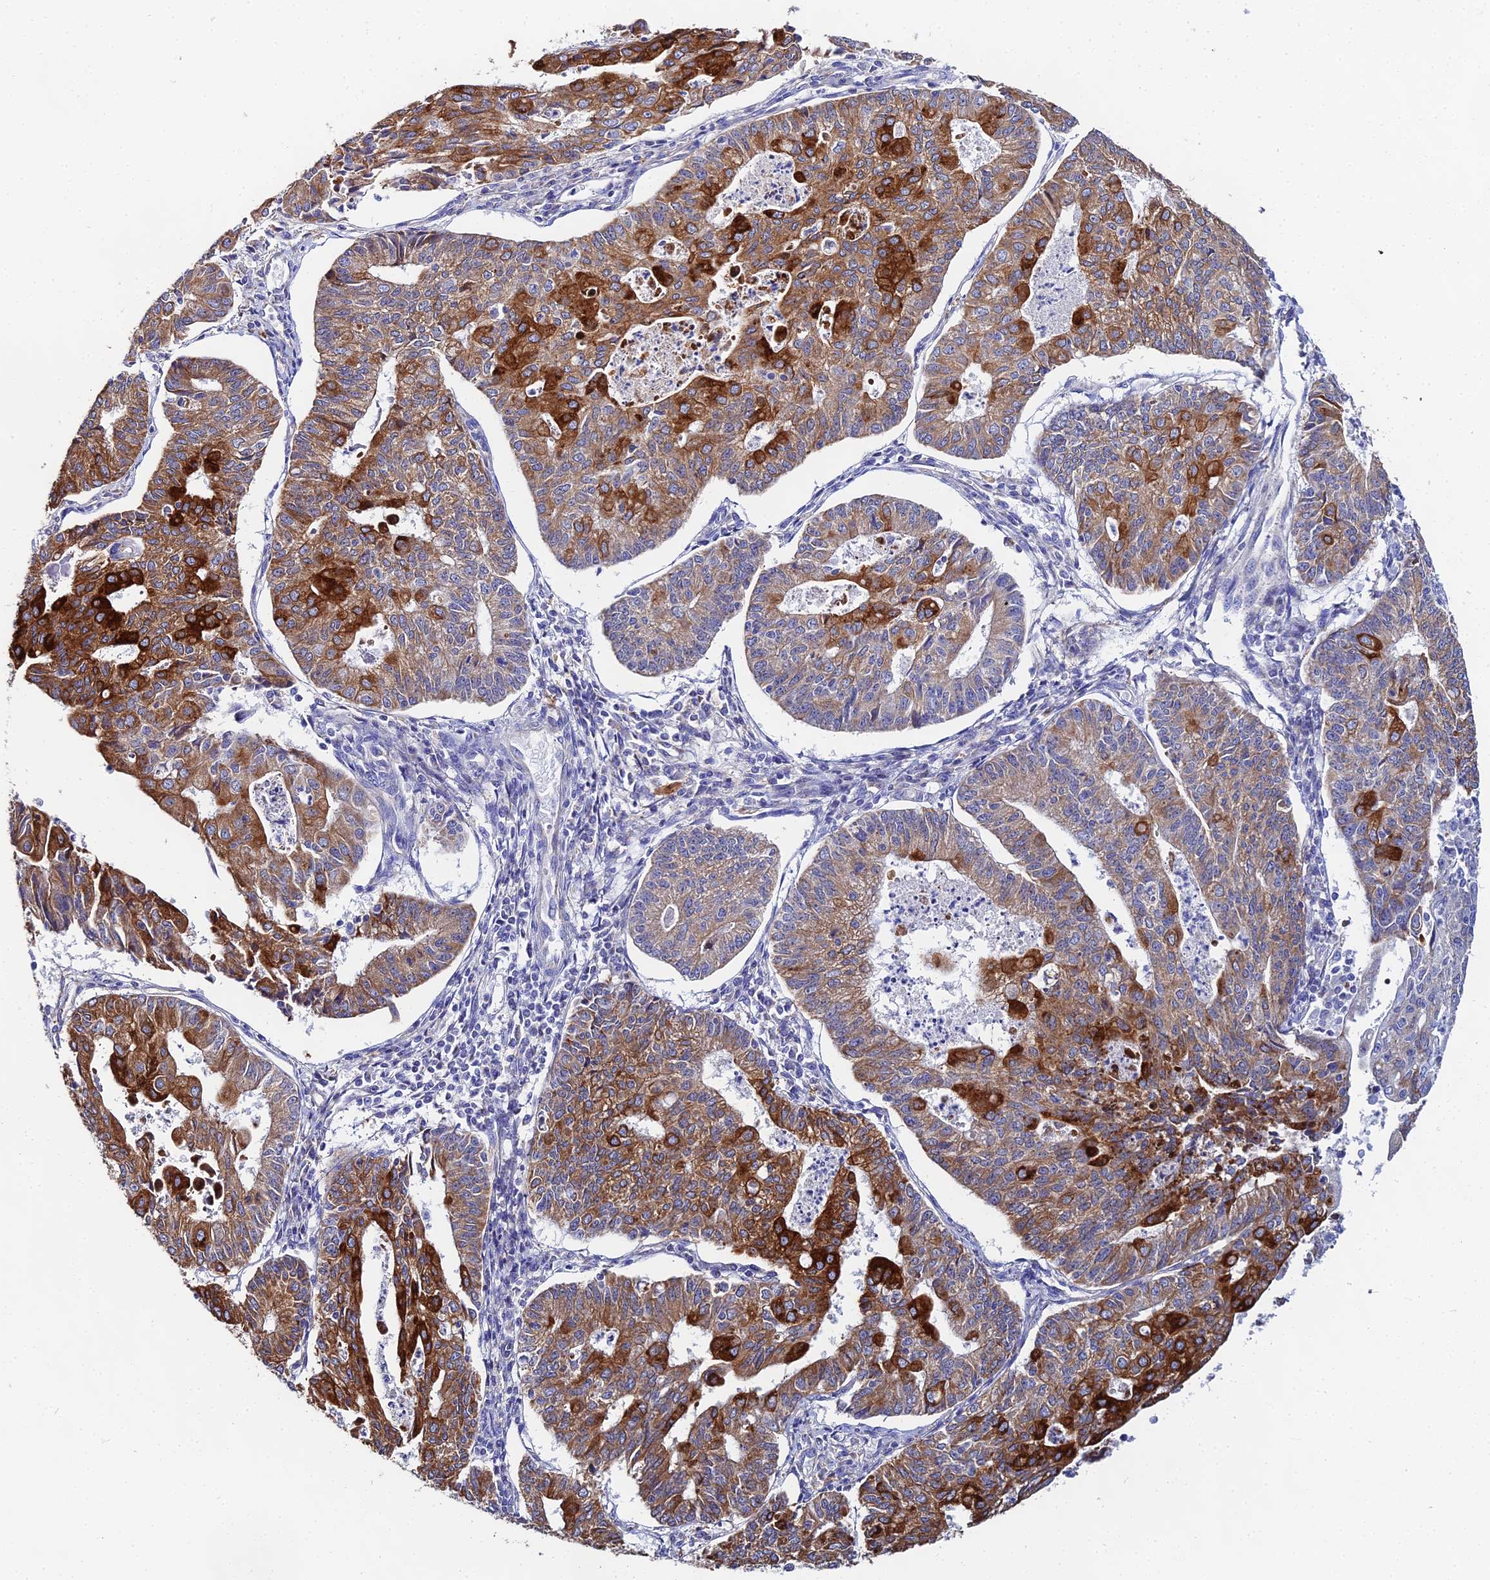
{"staining": {"intensity": "strong", "quantity": "25%-75%", "location": "cytoplasmic/membranous"}, "tissue": "endometrial cancer", "cell_type": "Tumor cells", "image_type": "cancer", "snomed": [{"axis": "morphology", "description": "Adenocarcinoma, NOS"}, {"axis": "topography", "description": "Endometrium"}], "caption": "Immunohistochemistry (IHC) (DAB (3,3'-diaminobenzidine)) staining of endometrial cancer reveals strong cytoplasmic/membranous protein expression in approximately 25%-75% of tumor cells.", "gene": "PPP2R2C", "patient": {"sex": "female", "age": 56}}